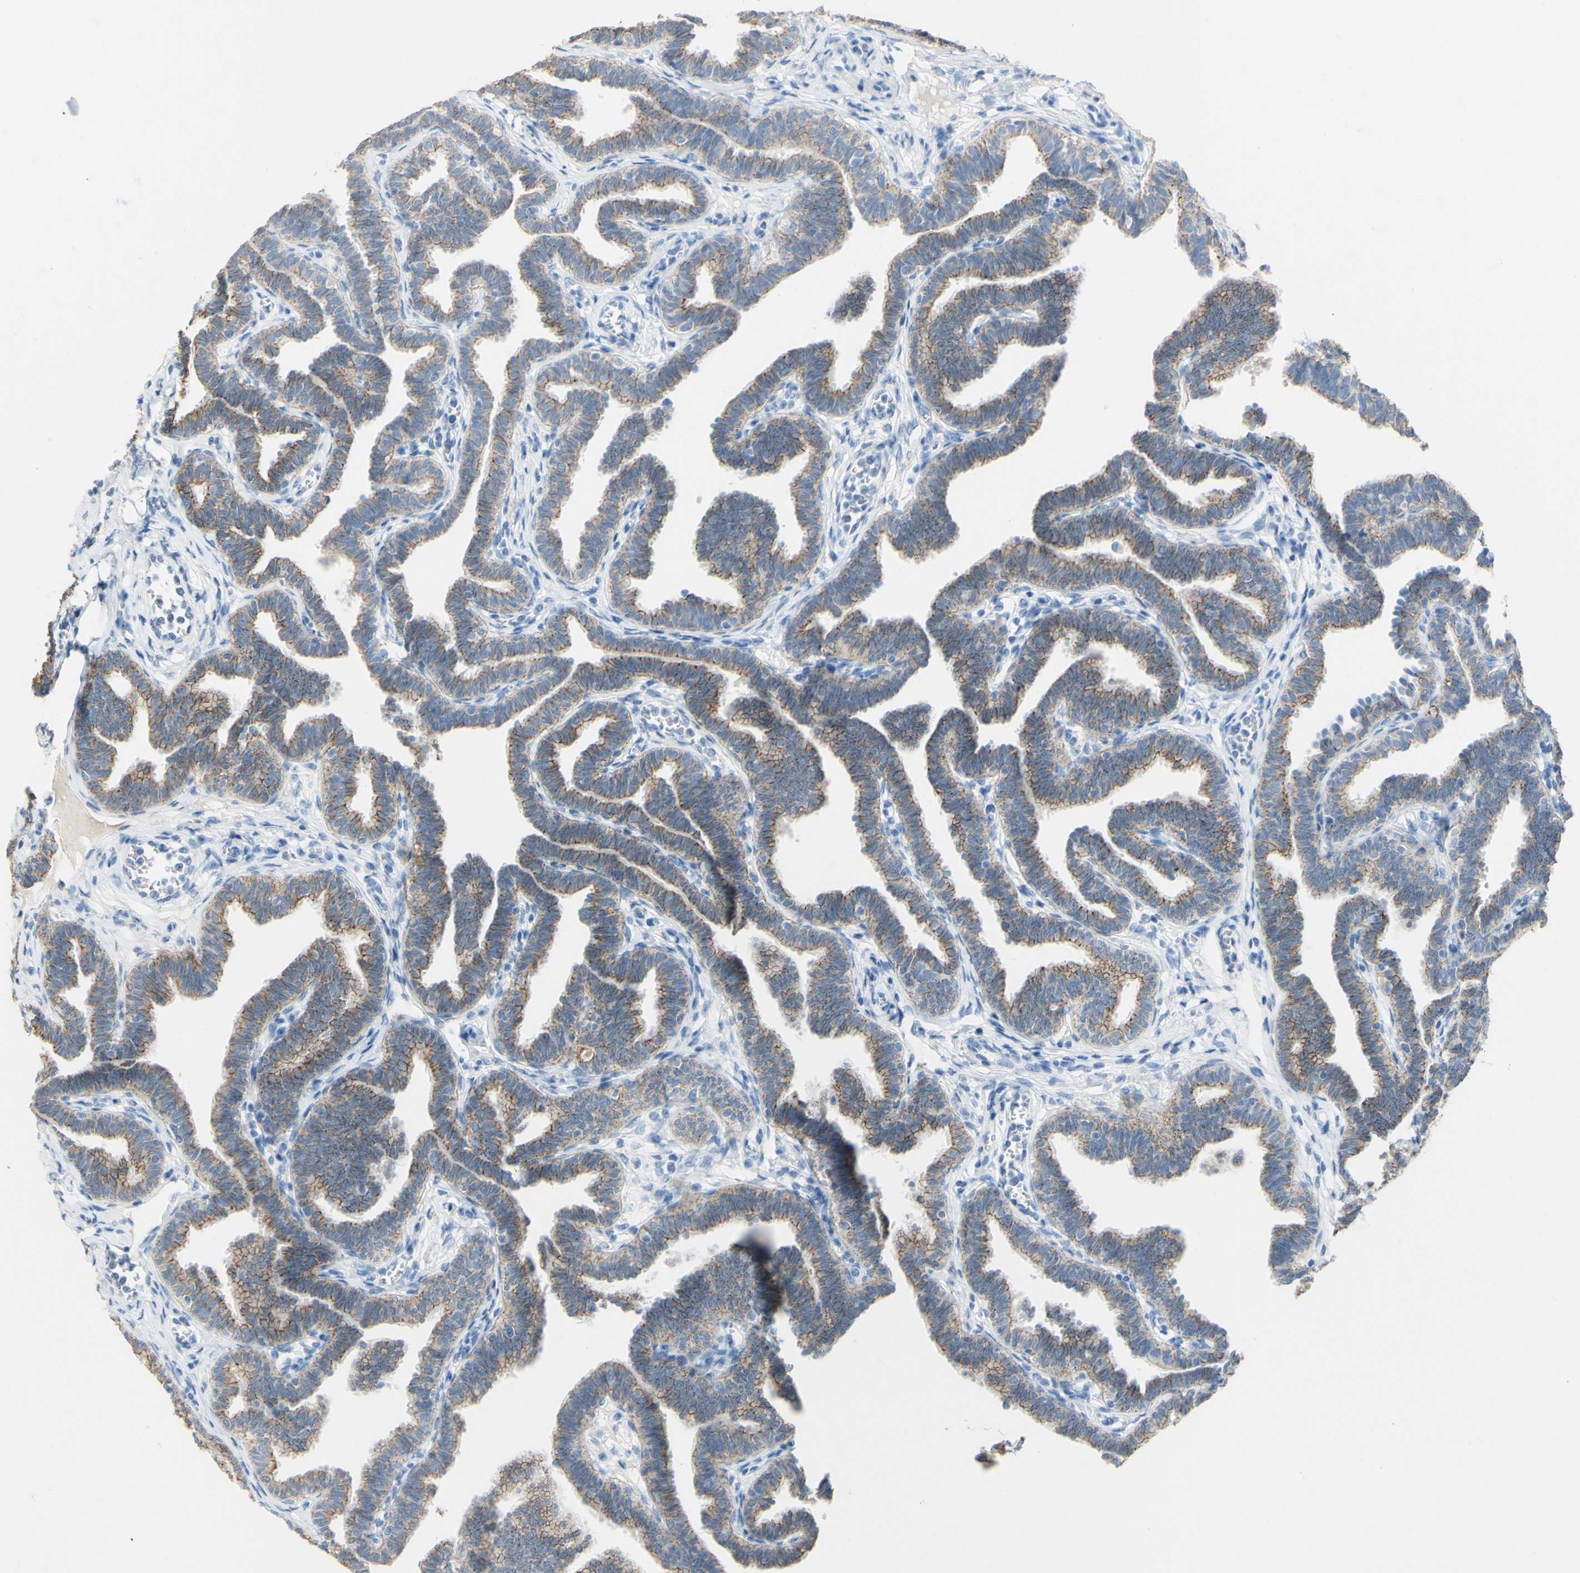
{"staining": {"intensity": "moderate", "quantity": ">75%", "location": "cytoplasmic/membranous"}, "tissue": "fallopian tube", "cell_type": "Glandular cells", "image_type": "normal", "snomed": [{"axis": "morphology", "description": "Normal tissue, NOS"}, {"axis": "topography", "description": "Fallopian tube"}, {"axis": "topography", "description": "Ovary"}], "caption": "Protein staining demonstrates moderate cytoplasmic/membranous staining in about >75% of glandular cells in normal fallopian tube. (DAB IHC, brown staining for protein, blue staining for nuclei).", "gene": "DSC2", "patient": {"sex": "female", "age": 23}}